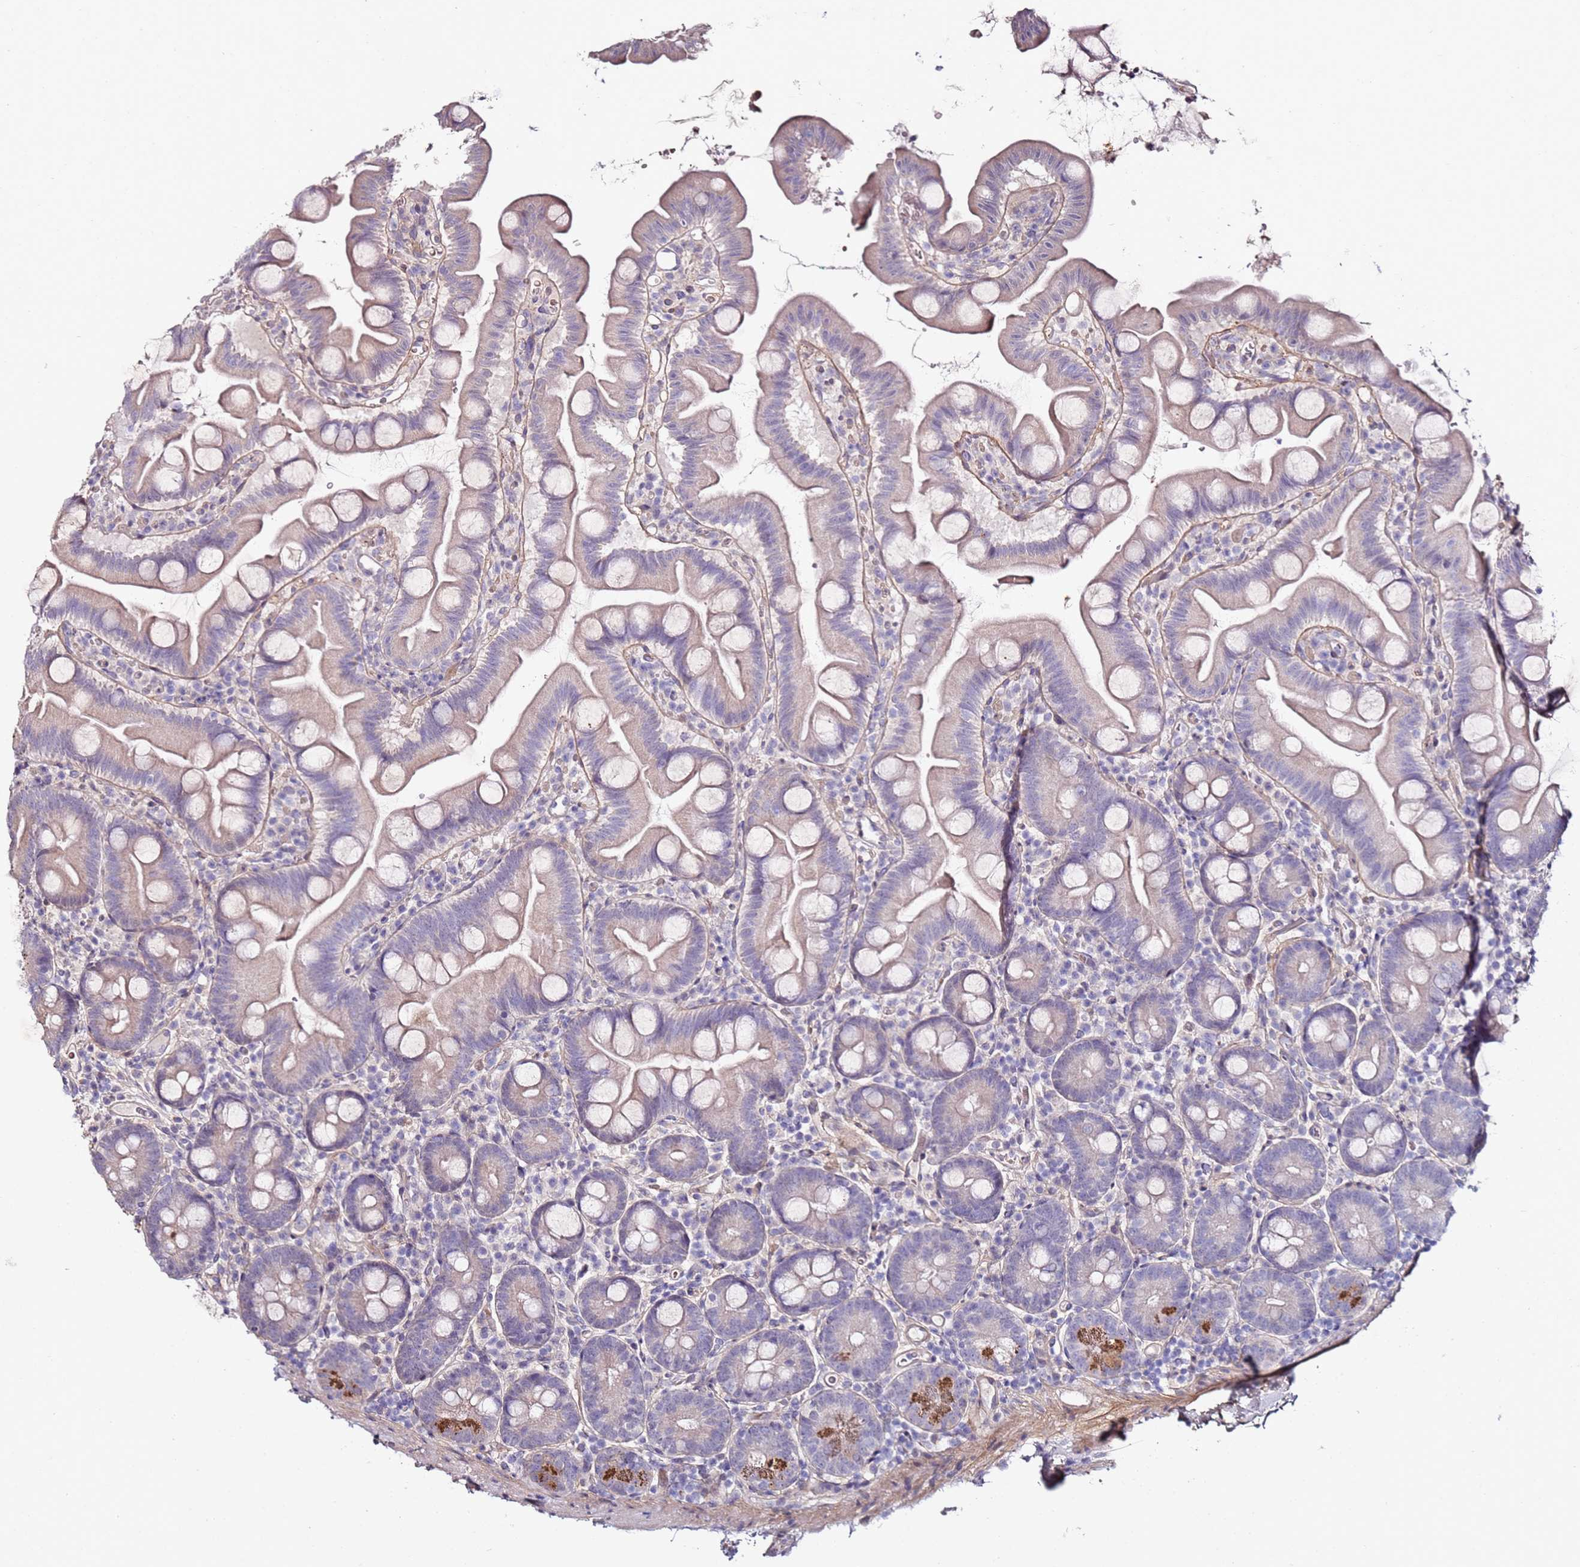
{"staining": {"intensity": "negative", "quantity": "none", "location": "none"}, "tissue": "small intestine", "cell_type": "Glandular cells", "image_type": "normal", "snomed": [{"axis": "morphology", "description": "Normal tissue, NOS"}, {"axis": "topography", "description": "Small intestine"}], "caption": "DAB immunohistochemical staining of benign human small intestine demonstrates no significant expression in glandular cells. Brightfield microscopy of IHC stained with DAB (brown) and hematoxylin (blue), captured at high magnification.", "gene": "C3orf80", "patient": {"sex": "female", "age": 68}}